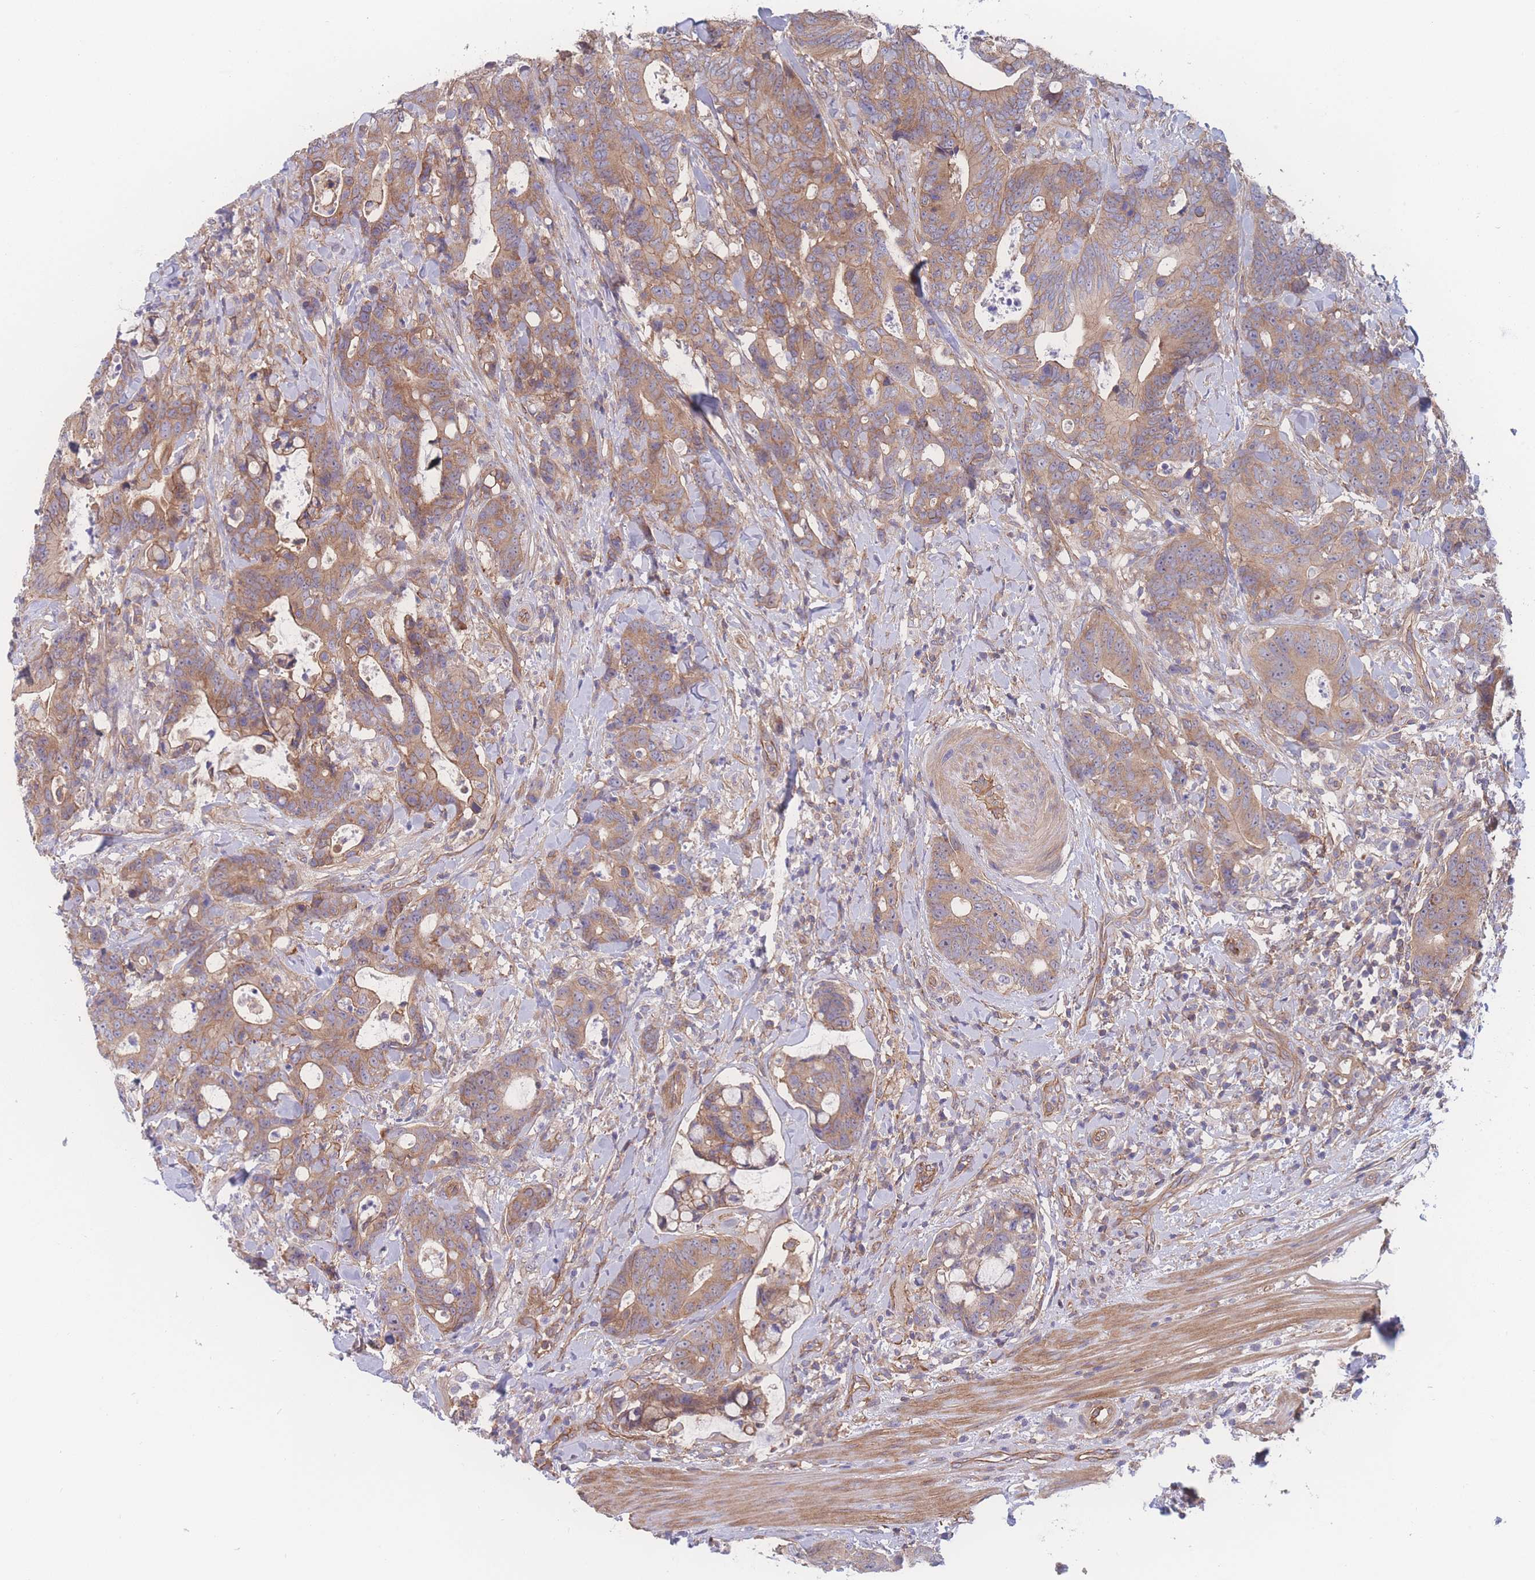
{"staining": {"intensity": "moderate", "quantity": ">75%", "location": "cytoplasmic/membranous"}, "tissue": "colorectal cancer", "cell_type": "Tumor cells", "image_type": "cancer", "snomed": [{"axis": "morphology", "description": "Adenocarcinoma, NOS"}, {"axis": "topography", "description": "Colon"}], "caption": "Immunohistochemical staining of colorectal adenocarcinoma demonstrates moderate cytoplasmic/membranous protein expression in about >75% of tumor cells.", "gene": "CFAP97", "patient": {"sex": "female", "age": 82}}